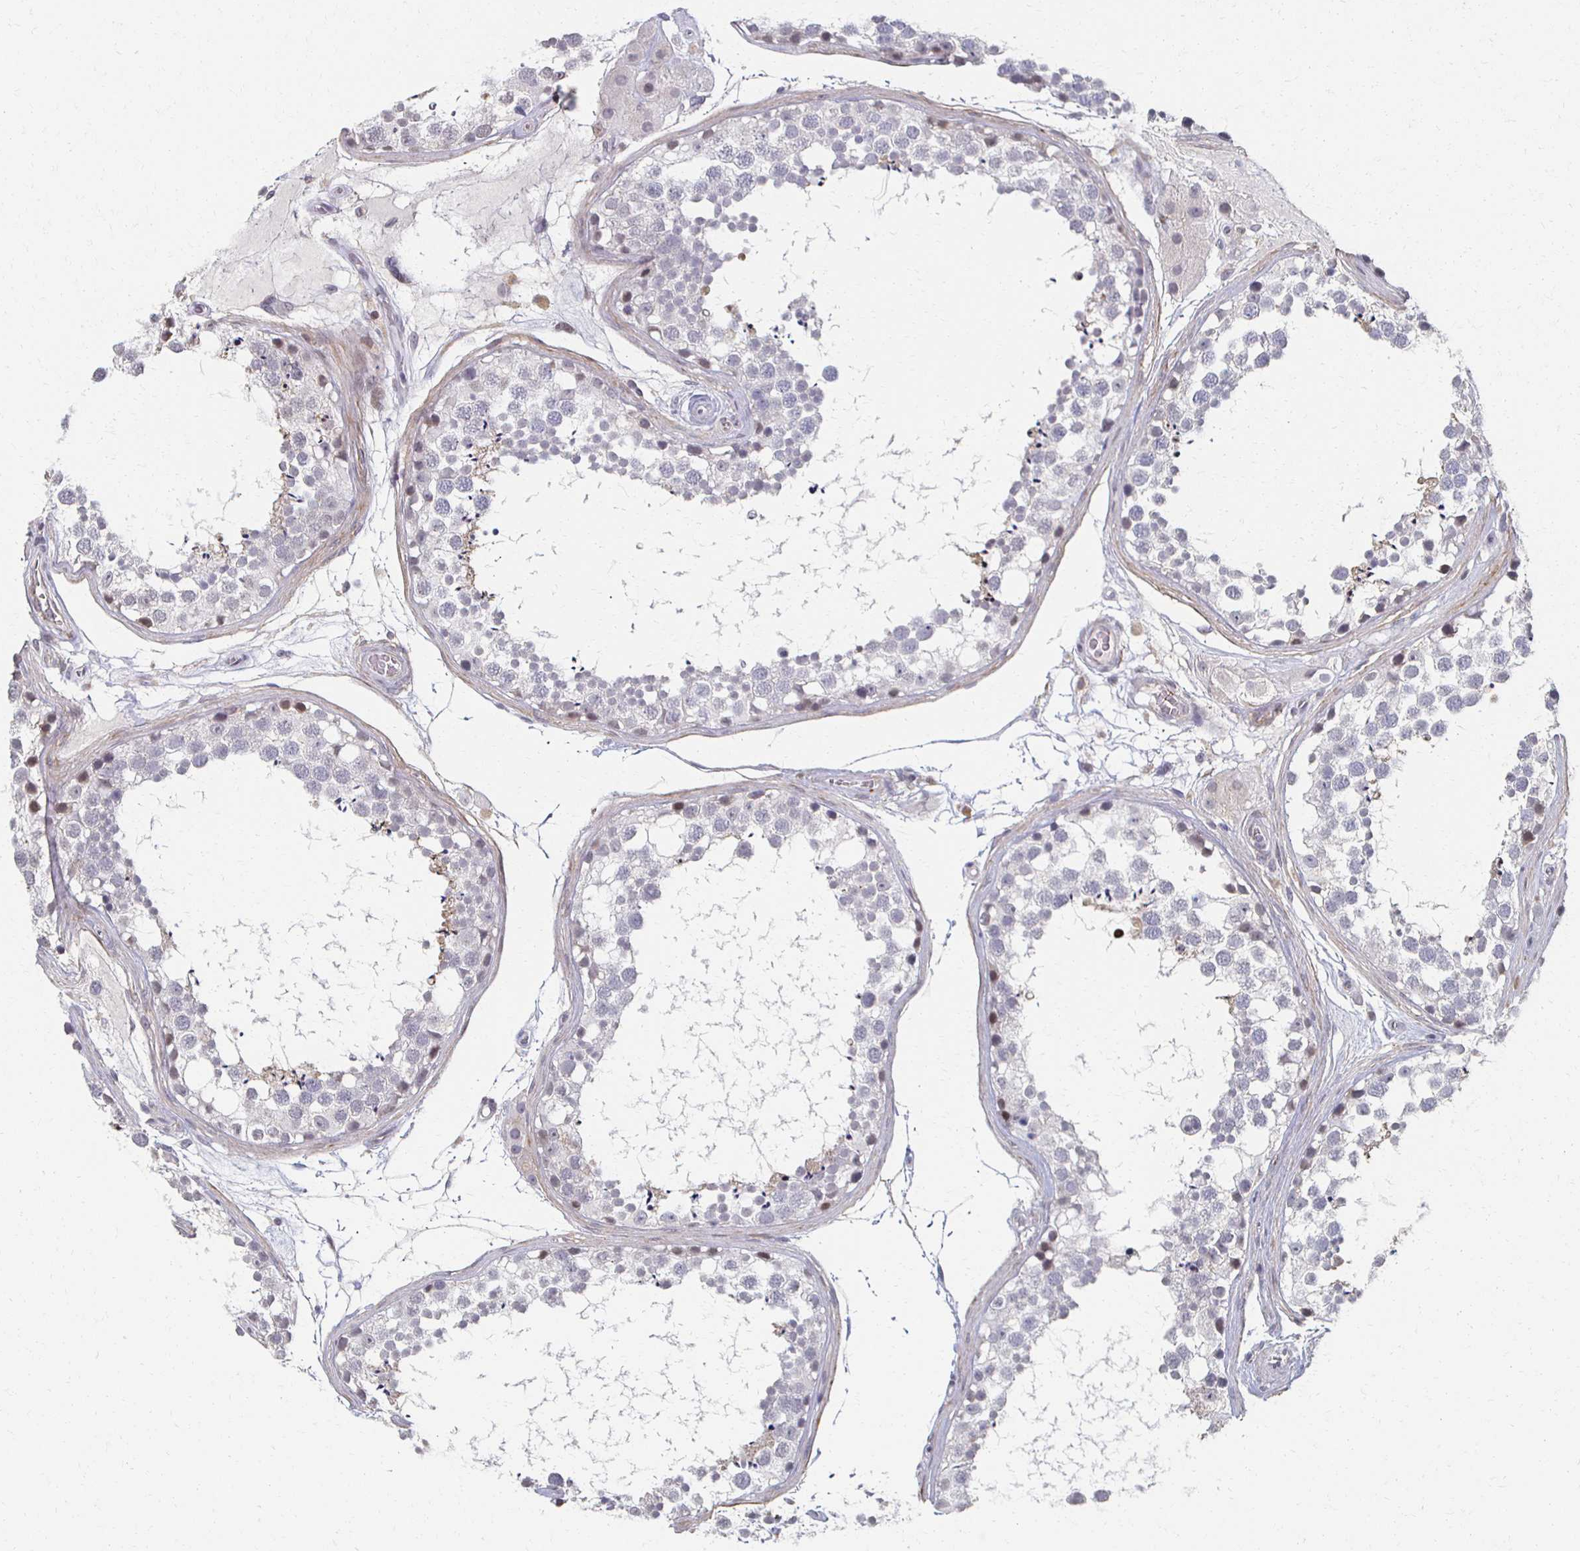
{"staining": {"intensity": "weak", "quantity": "<25%", "location": "cytoplasmic/membranous"}, "tissue": "testis", "cell_type": "Cells in seminiferous ducts", "image_type": "normal", "snomed": [{"axis": "morphology", "description": "Normal tissue, NOS"}, {"axis": "morphology", "description": "Seminoma, NOS"}, {"axis": "topography", "description": "Testis"}], "caption": "IHC histopathology image of benign testis stained for a protein (brown), which demonstrates no positivity in cells in seminiferous ducts. (Immunohistochemistry (ihc), brightfield microscopy, high magnification).", "gene": "DAB1", "patient": {"sex": "male", "age": 65}}